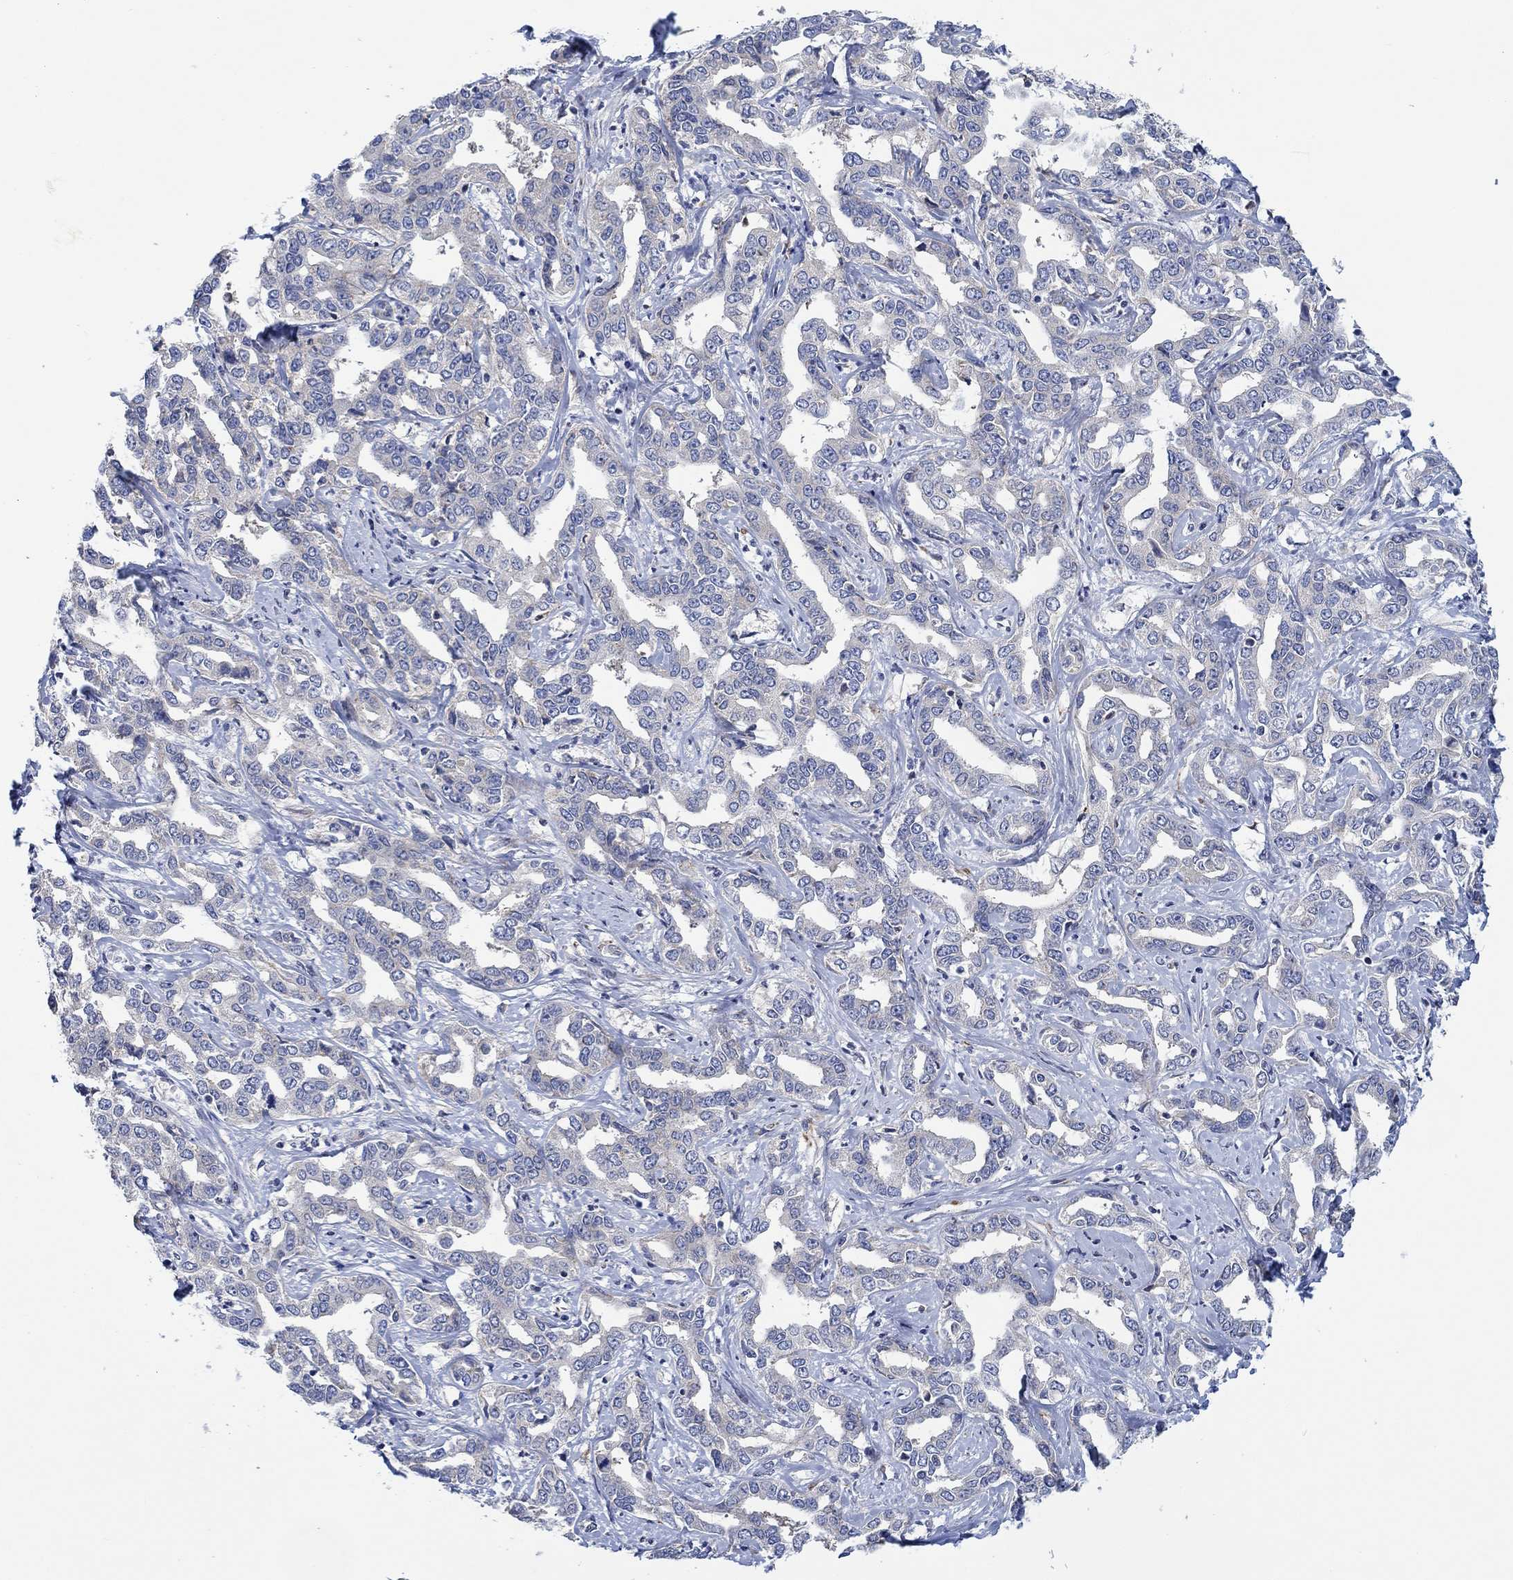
{"staining": {"intensity": "negative", "quantity": "none", "location": "none"}, "tissue": "liver cancer", "cell_type": "Tumor cells", "image_type": "cancer", "snomed": [{"axis": "morphology", "description": "Cholangiocarcinoma"}, {"axis": "topography", "description": "Liver"}], "caption": "IHC micrograph of human liver cholangiocarcinoma stained for a protein (brown), which demonstrates no staining in tumor cells.", "gene": "CAMK1D", "patient": {"sex": "male", "age": 59}}